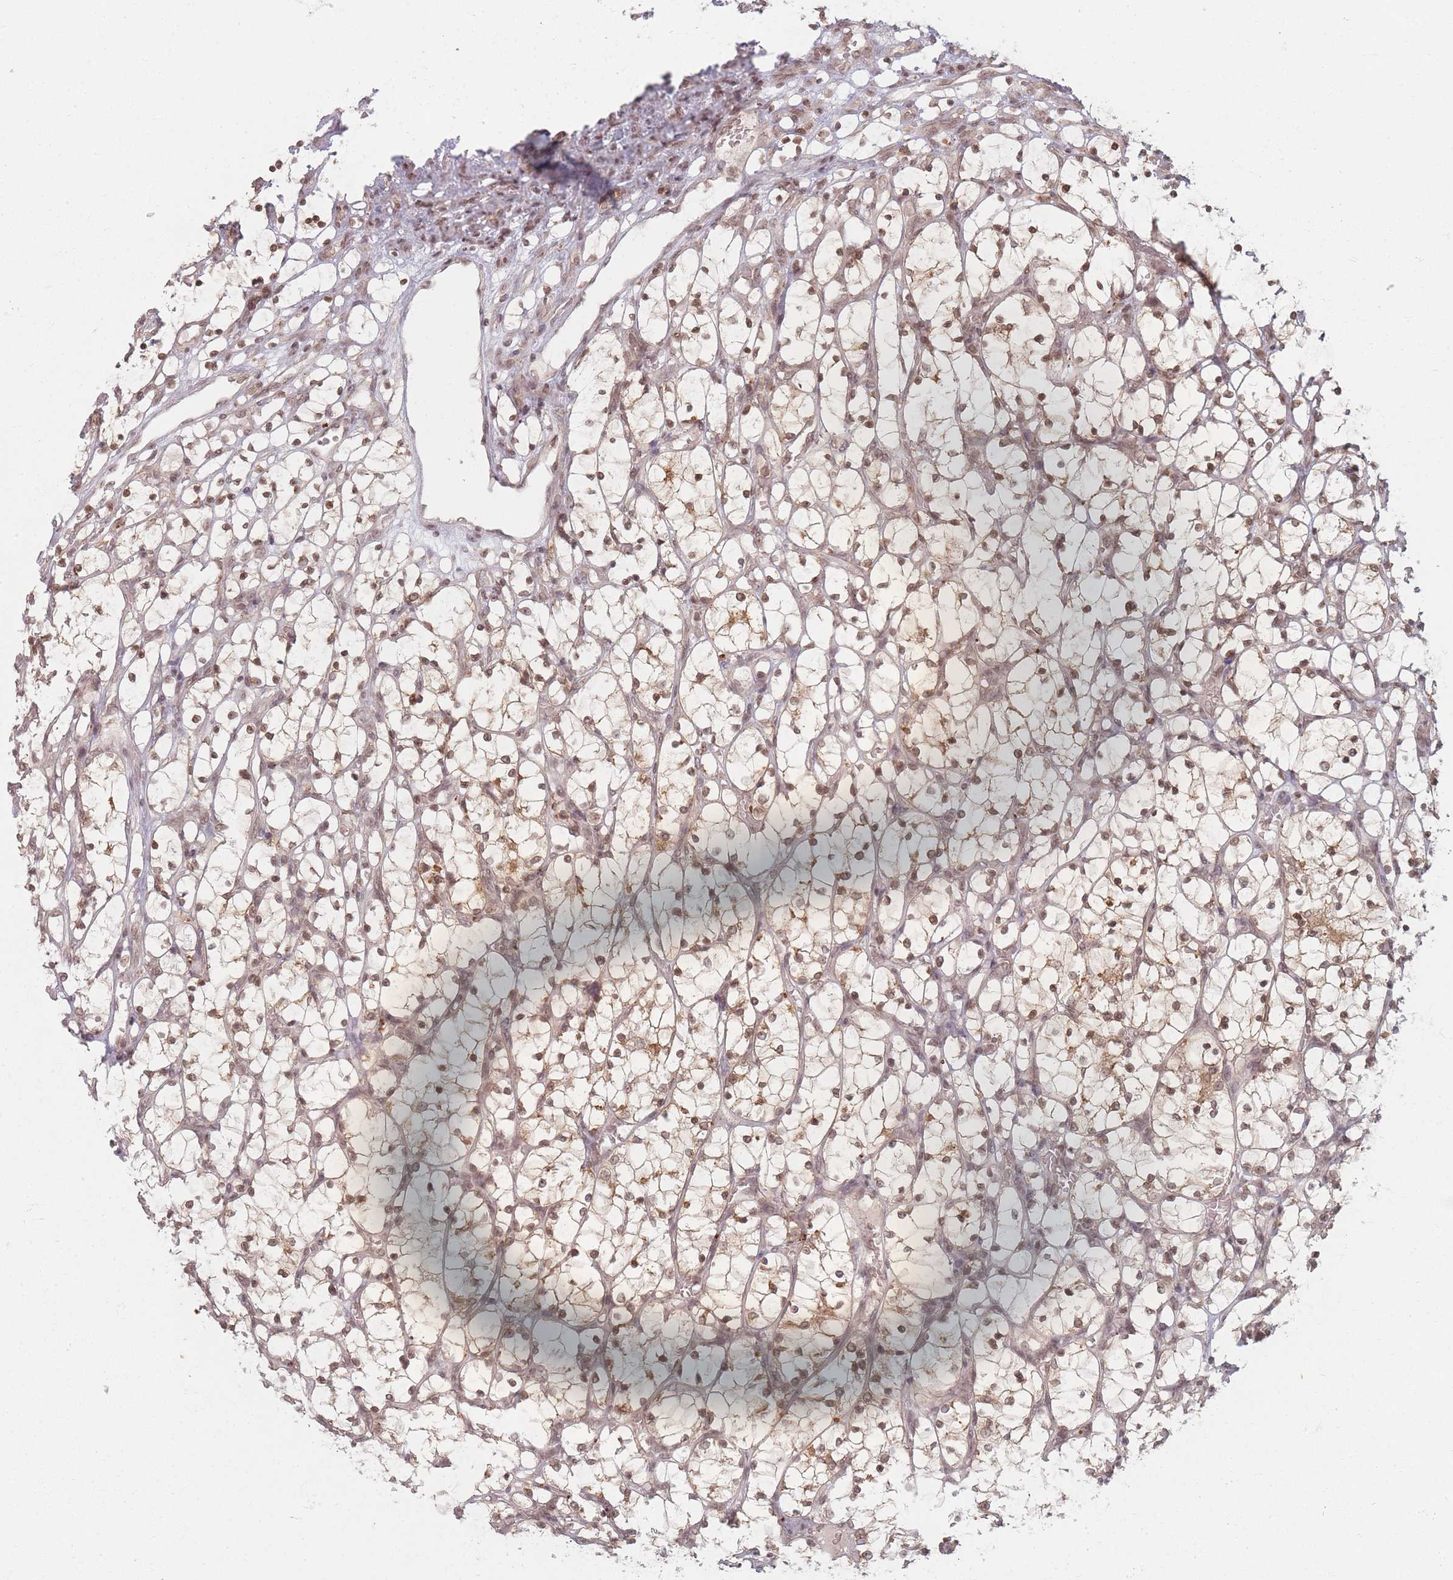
{"staining": {"intensity": "moderate", "quantity": ">75%", "location": "nuclear"}, "tissue": "renal cancer", "cell_type": "Tumor cells", "image_type": "cancer", "snomed": [{"axis": "morphology", "description": "Adenocarcinoma, NOS"}, {"axis": "topography", "description": "Kidney"}], "caption": "This micrograph reveals renal adenocarcinoma stained with immunohistochemistry to label a protein in brown. The nuclear of tumor cells show moderate positivity for the protein. Nuclei are counter-stained blue.", "gene": "SPATA45", "patient": {"sex": "female", "age": 69}}